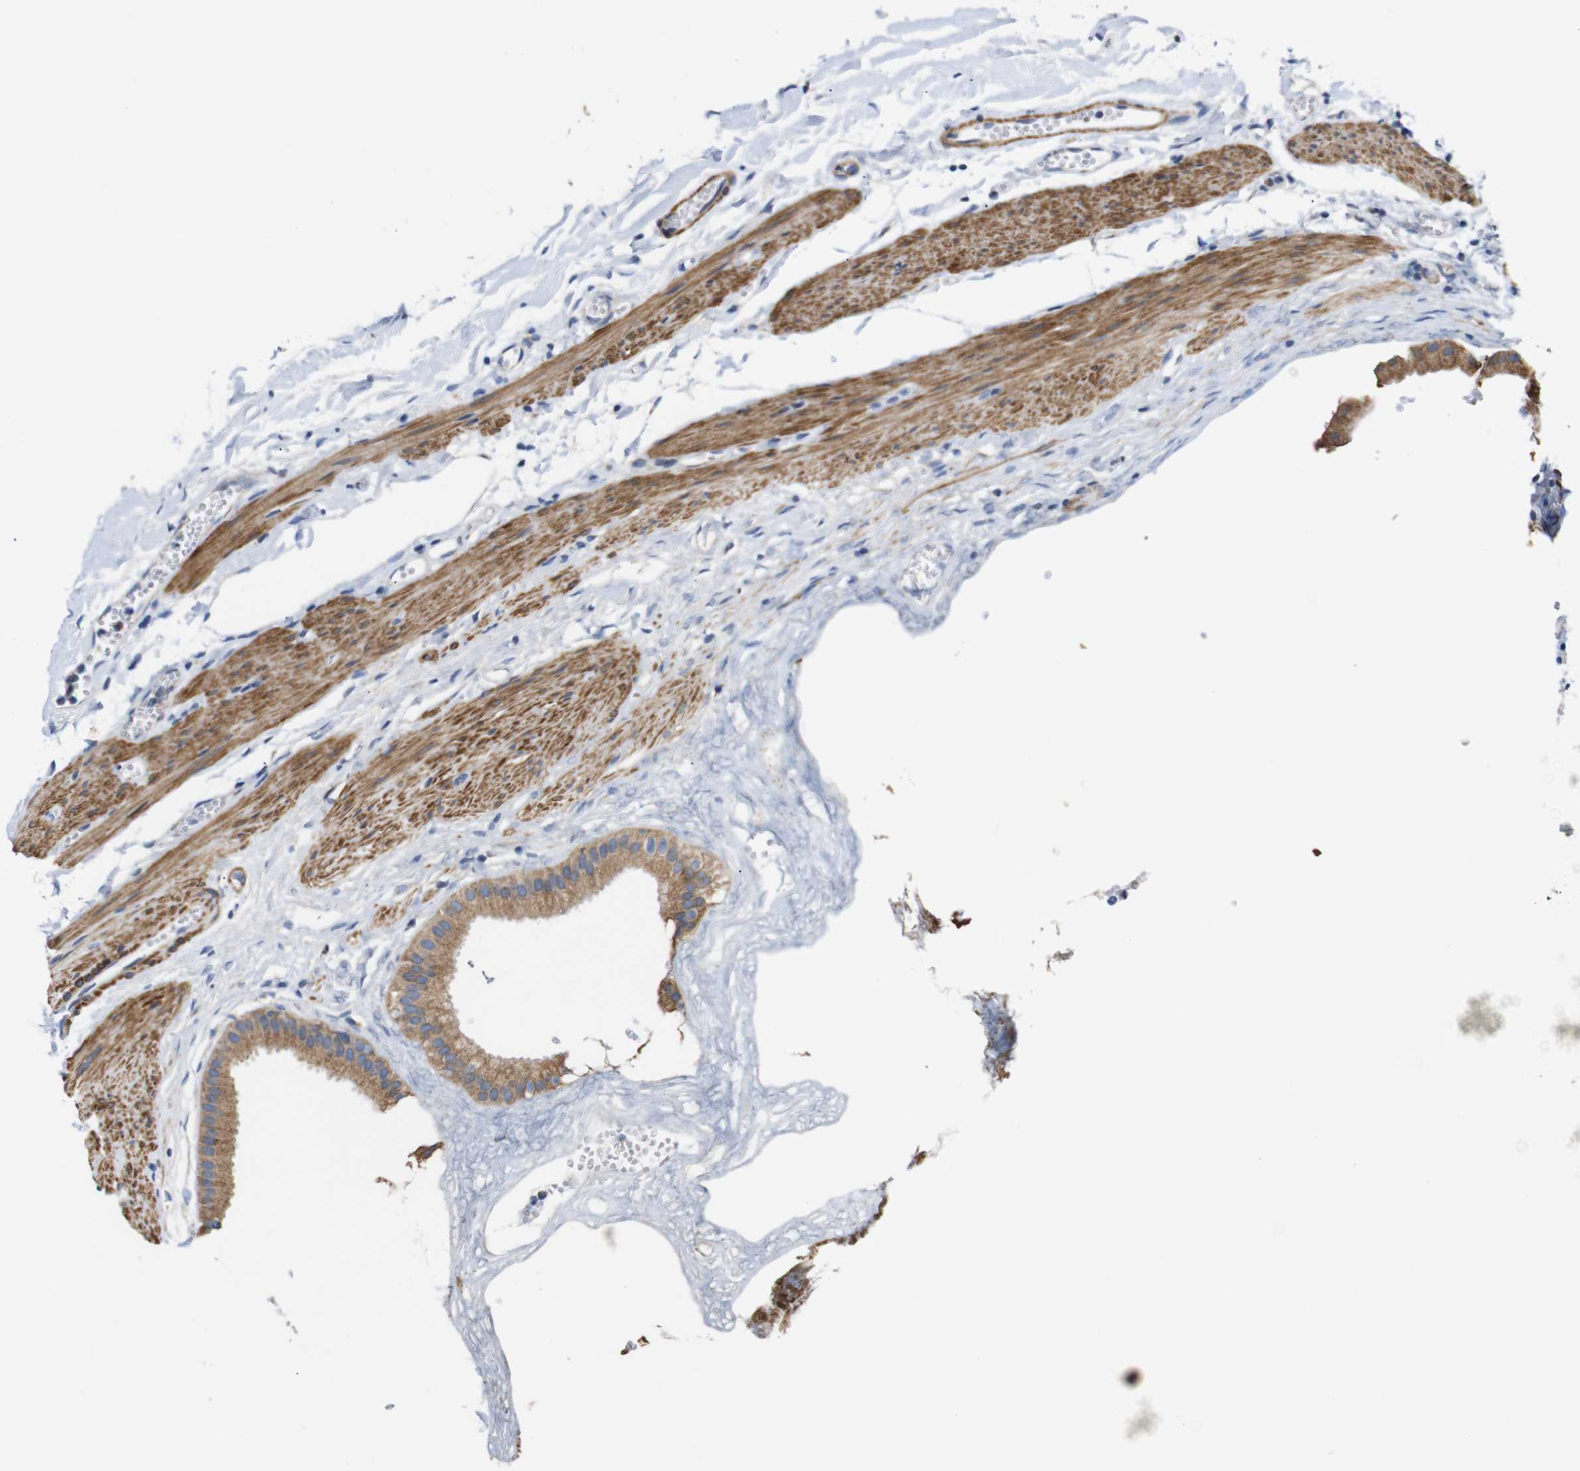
{"staining": {"intensity": "moderate", "quantity": ">75%", "location": "cytoplasmic/membranous"}, "tissue": "gallbladder", "cell_type": "Glandular cells", "image_type": "normal", "snomed": [{"axis": "morphology", "description": "Normal tissue, NOS"}, {"axis": "topography", "description": "Gallbladder"}], "caption": "IHC histopathology image of unremarkable human gallbladder stained for a protein (brown), which demonstrates medium levels of moderate cytoplasmic/membranous positivity in approximately >75% of glandular cells.", "gene": "FAM171B", "patient": {"sex": "female", "age": 64}}